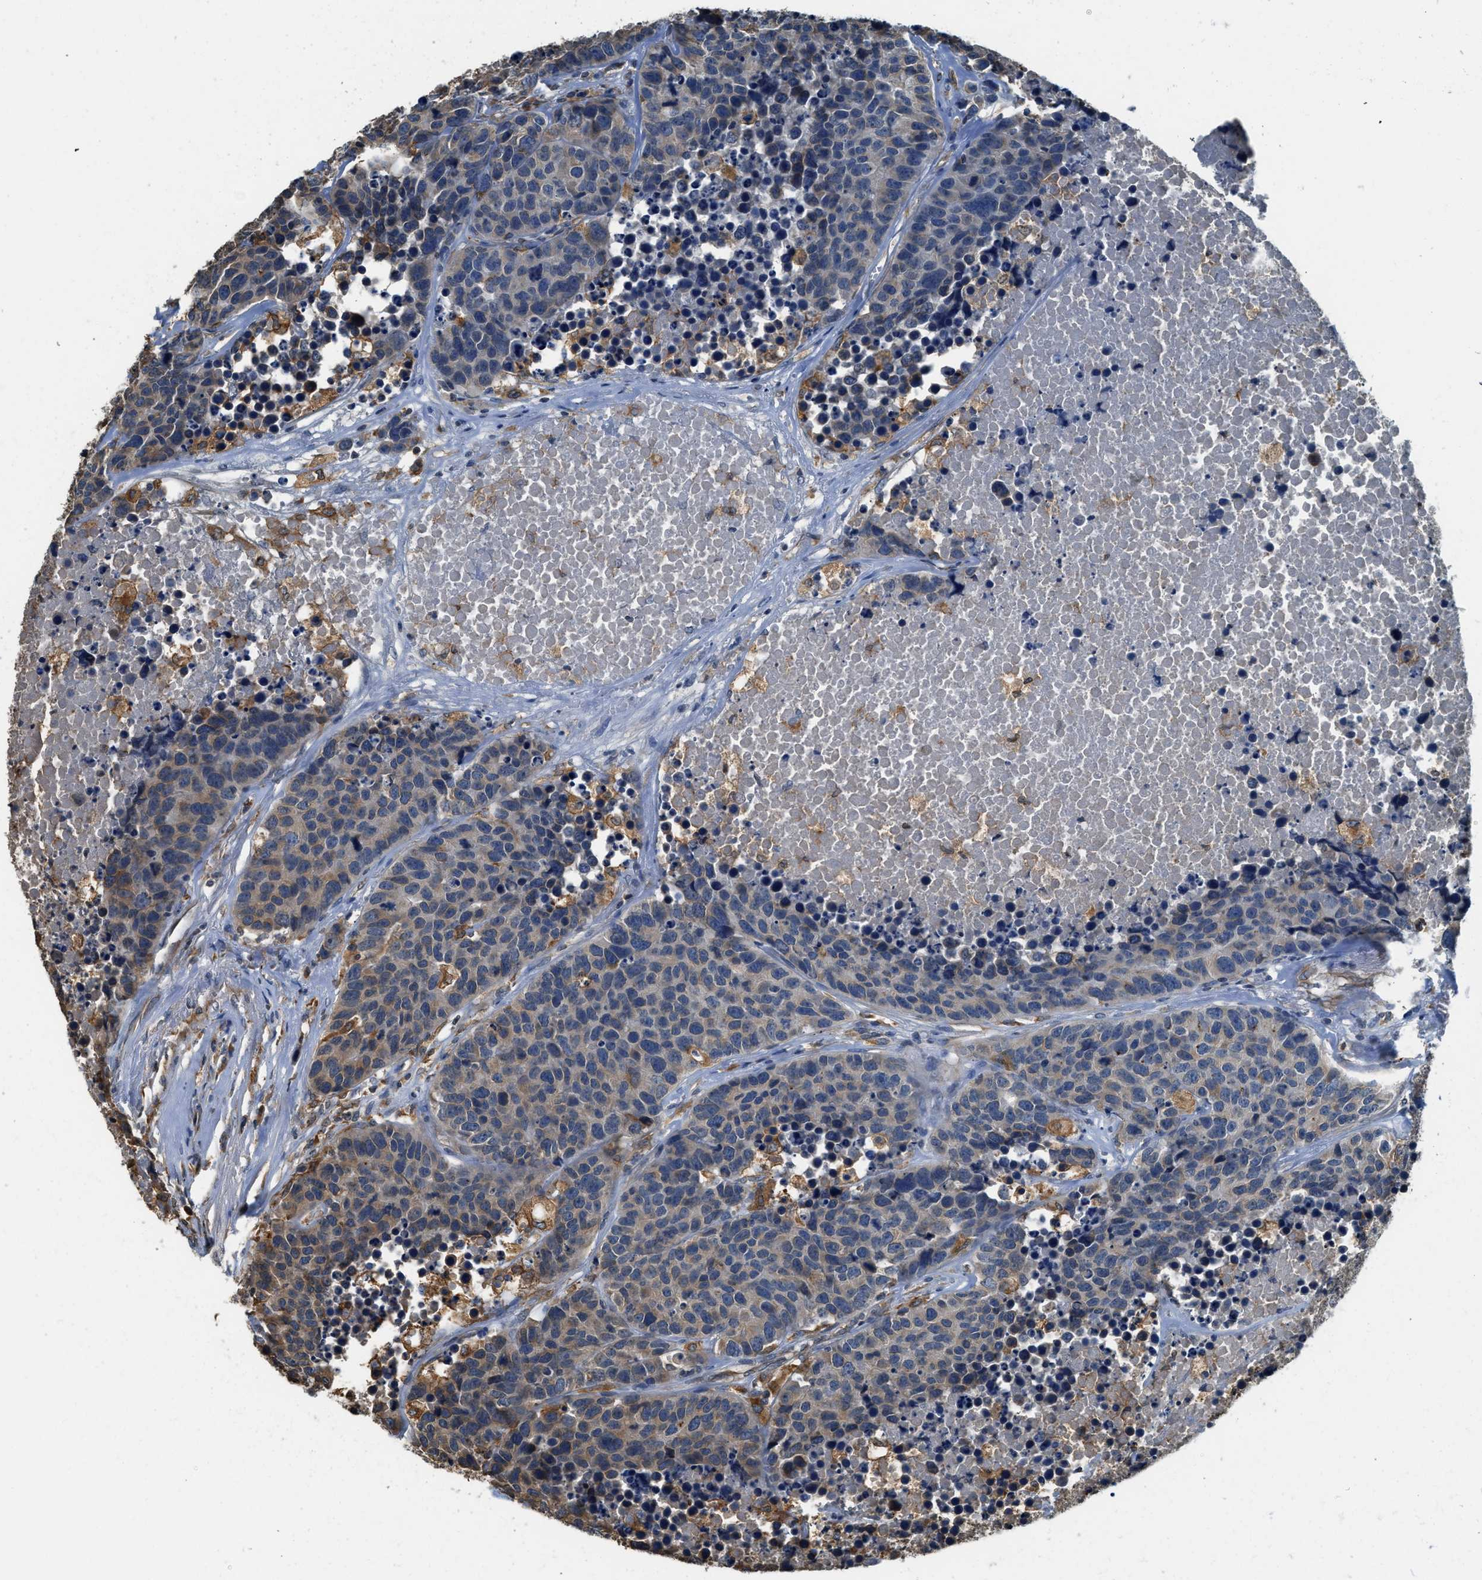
{"staining": {"intensity": "weak", "quantity": "25%-75%", "location": "cytoplasmic/membranous"}, "tissue": "carcinoid", "cell_type": "Tumor cells", "image_type": "cancer", "snomed": [{"axis": "morphology", "description": "Carcinoid, malignant, NOS"}, {"axis": "topography", "description": "Lung"}], "caption": "Carcinoid stained for a protein displays weak cytoplasmic/membranous positivity in tumor cells.", "gene": "BCAP31", "patient": {"sex": "male", "age": 60}}